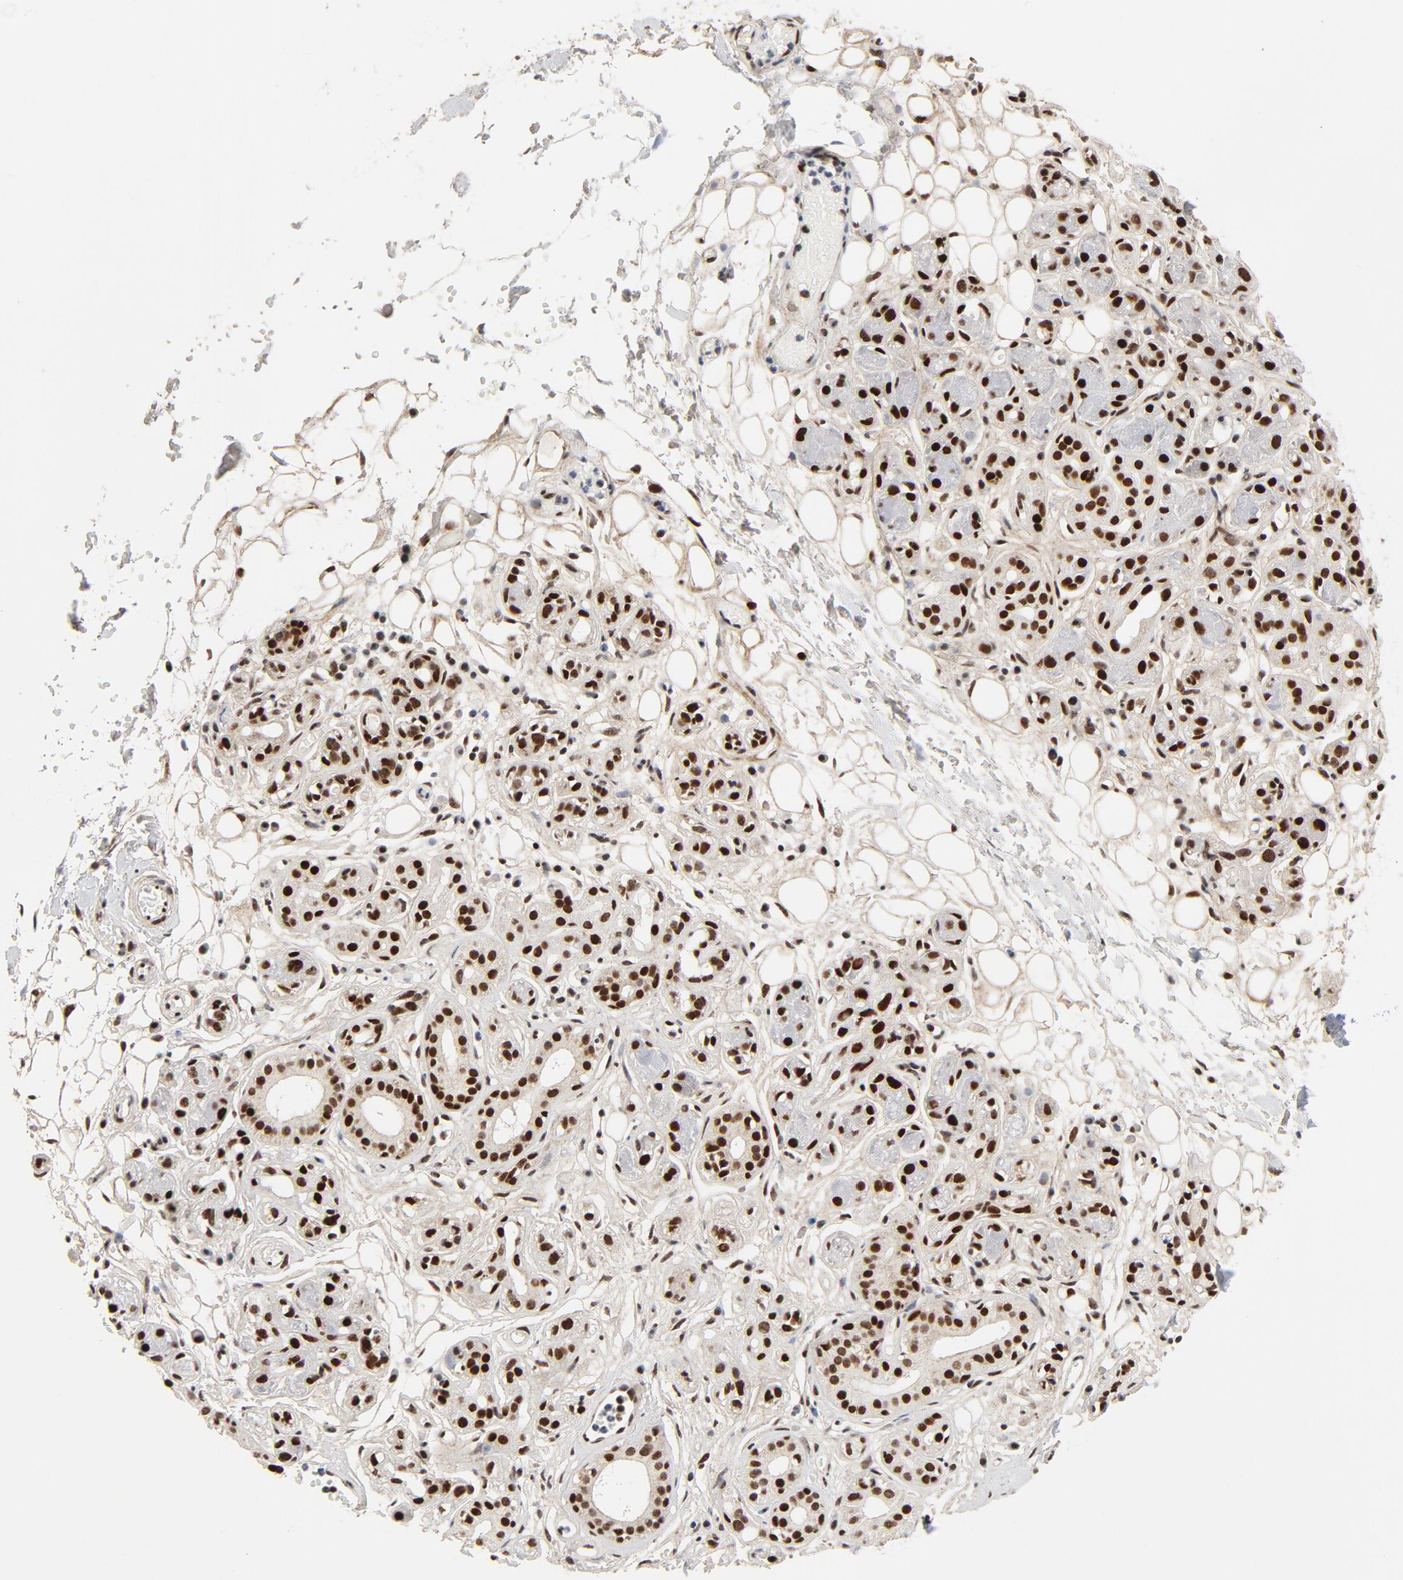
{"staining": {"intensity": "strong", "quantity": ">75%", "location": "nuclear"}, "tissue": "salivary gland", "cell_type": "Glandular cells", "image_type": "normal", "snomed": [{"axis": "morphology", "description": "Normal tissue, NOS"}, {"axis": "topography", "description": "Salivary gland"}], "caption": "IHC (DAB) staining of benign salivary gland exhibits strong nuclear protein positivity in about >75% of glandular cells. (DAB (3,3'-diaminobenzidine) = brown stain, brightfield microscopy at high magnification).", "gene": "GTF2I", "patient": {"sex": "male", "age": 54}}